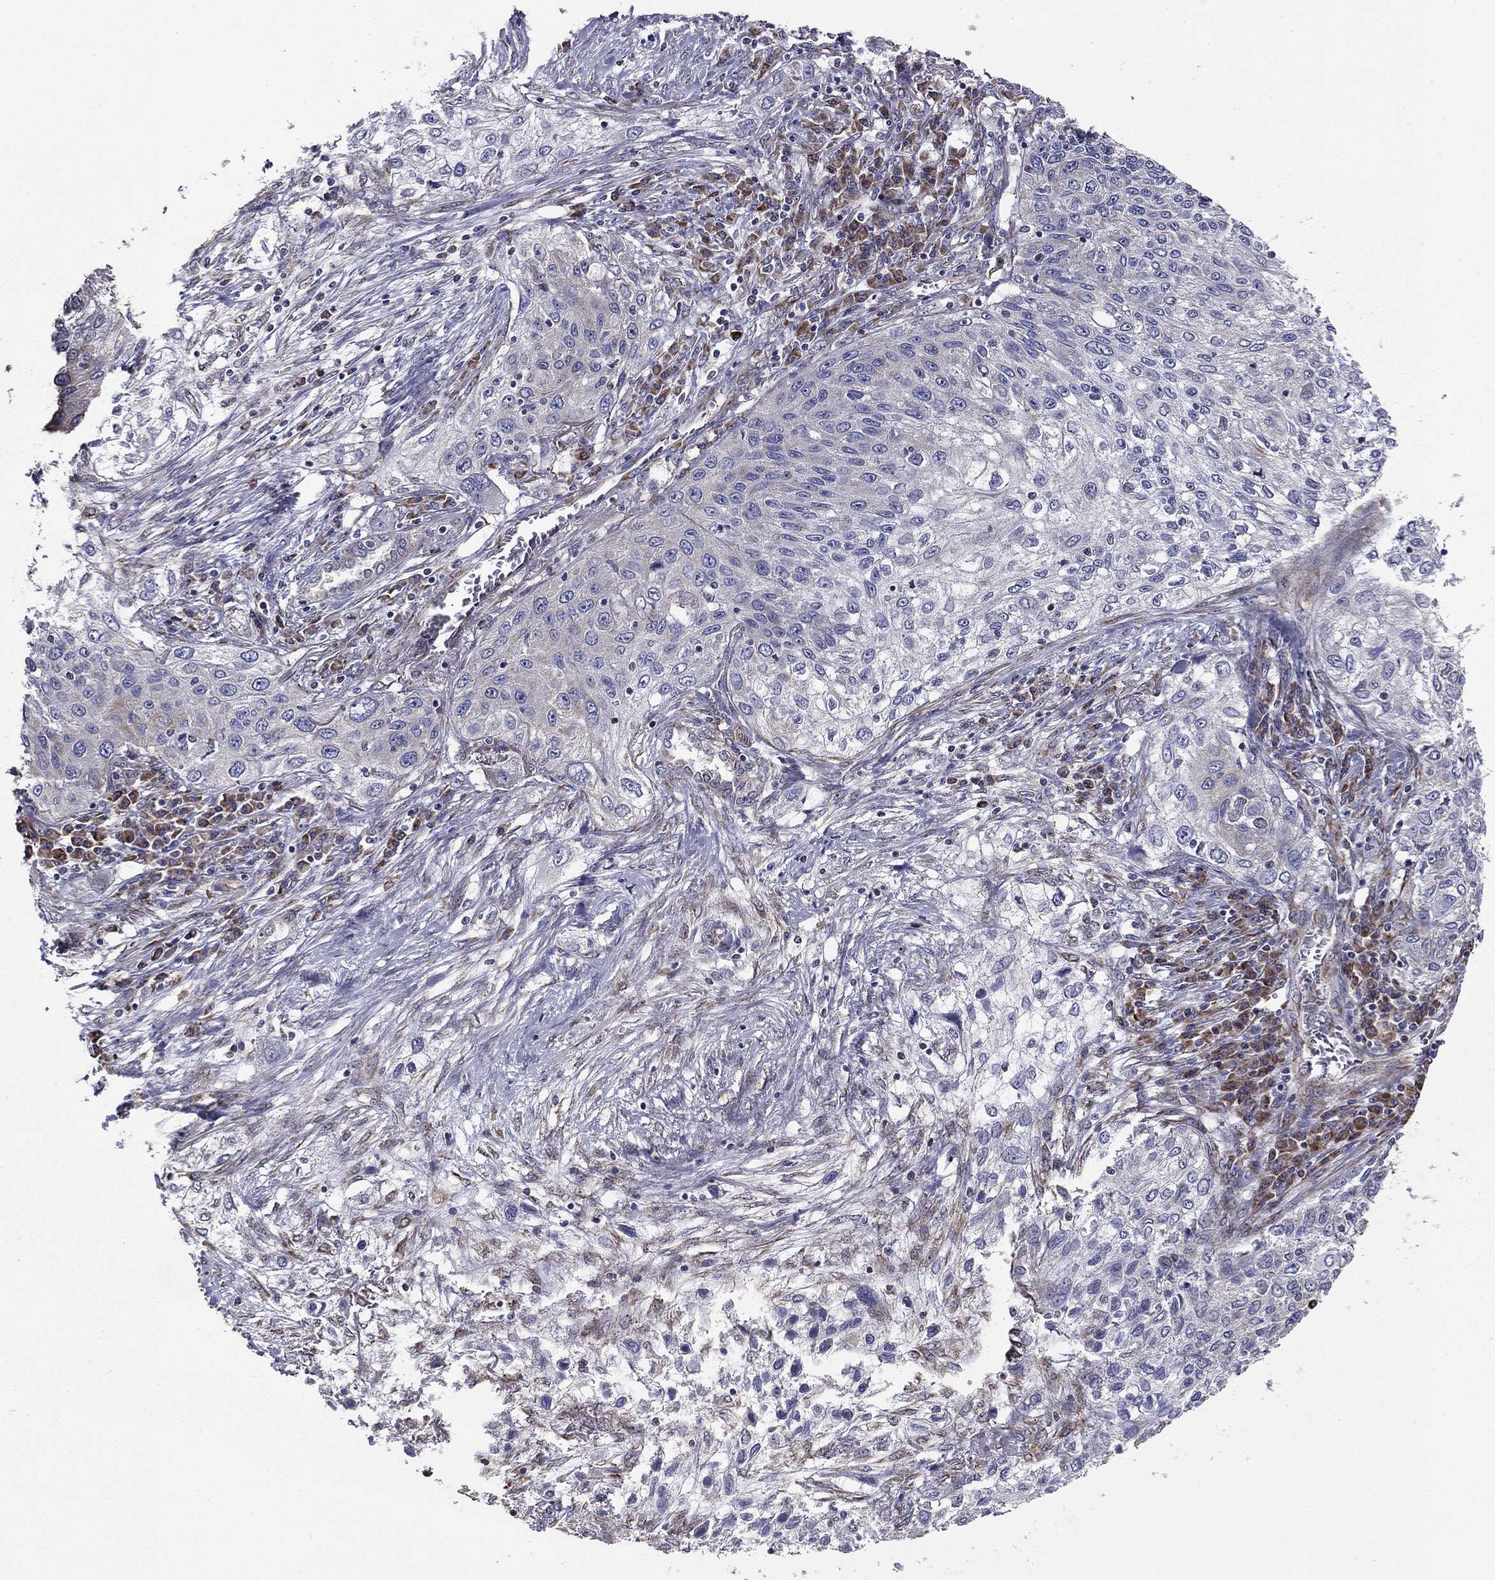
{"staining": {"intensity": "negative", "quantity": "none", "location": "none"}, "tissue": "lung cancer", "cell_type": "Tumor cells", "image_type": "cancer", "snomed": [{"axis": "morphology", "description": "Squamous cell carcinoma, NOS"}, {"axis": "topography", "description": "Lung"}], "caption": "Lung squamous cell carcinoma was stained to show a protein in brown. There is no significant staining in tumor cells.", "gene": "NKIRAS1", "patient": {"sex": "female", "age": 69}}